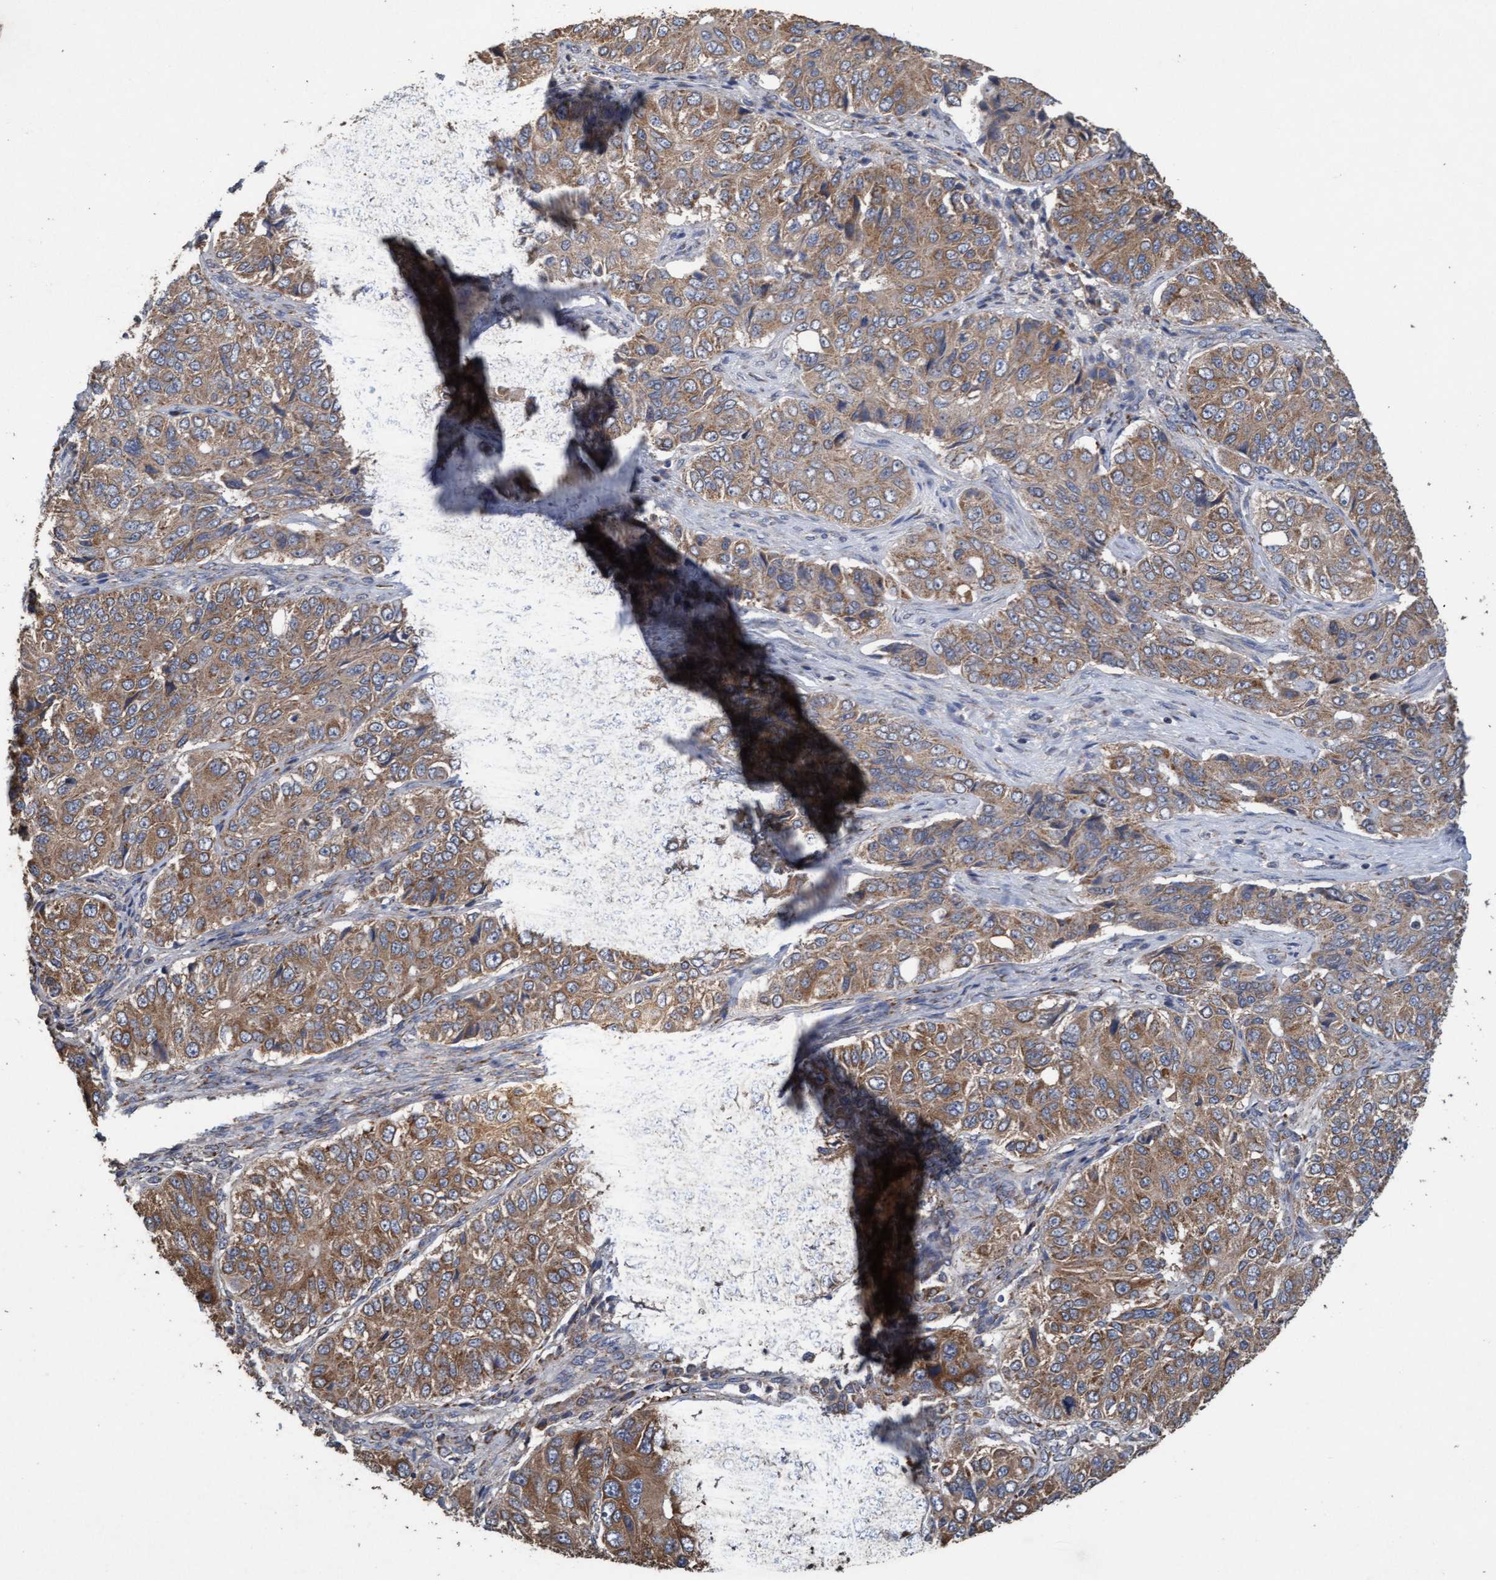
{"staining": {"intensity": "moderate", "quantity": ">75%", "location": "cytoplasmic/membranous"}, "tissue": "ovarian cancer", "cell_type": "Tumor cells", "image_type": "cancer", "snomed": [{"axis": "morphology", "description": "Carcinoma, endometroid"}, {"axis": "topography", "description": "Ovary"}], "caption": "Tumor cells exhibit medium levels of moderate cytoplasmic/membranous positivity in about >75% of cells in human ovarian cancer.", "gene": "ATPAF2", "patient": {"sex": "female", "age": 51}}